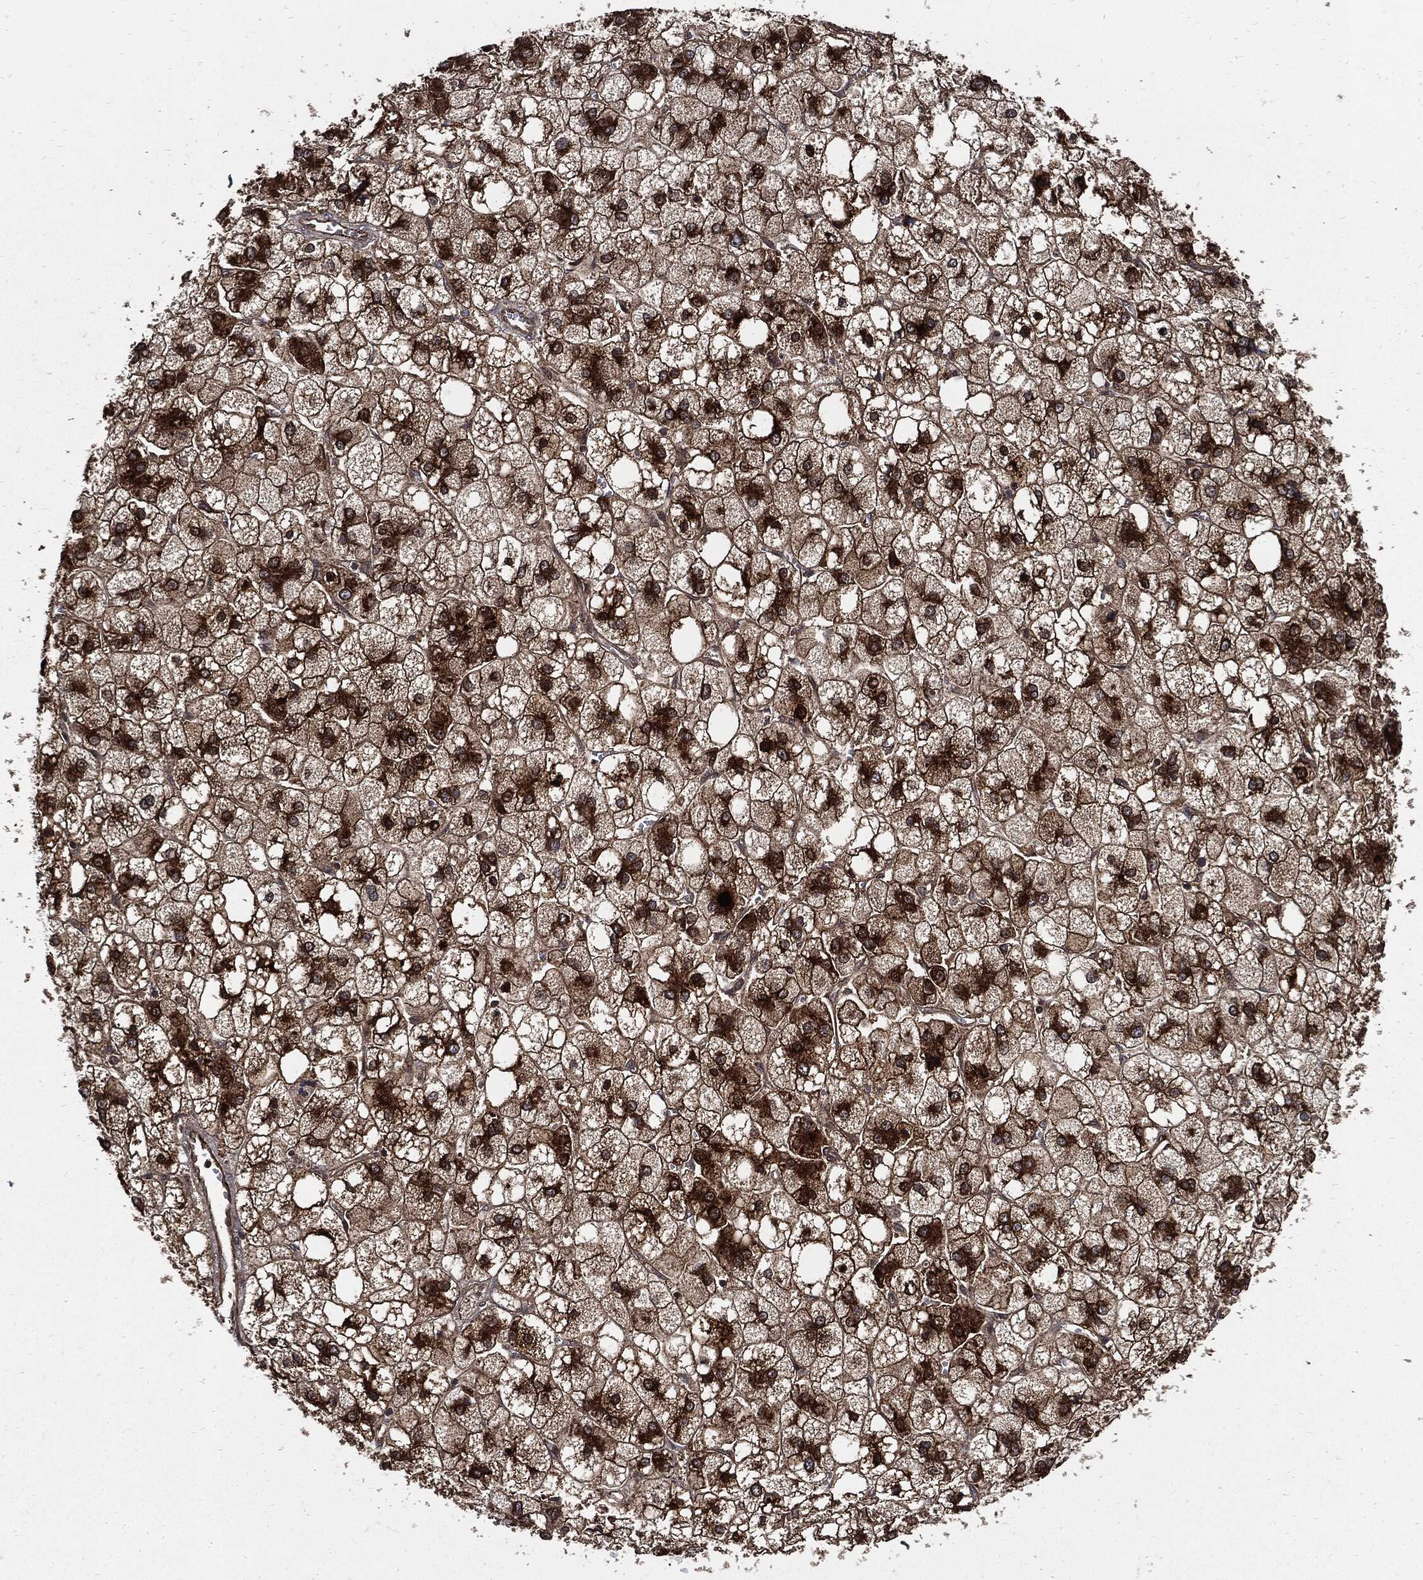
{"staining": {"intensity": "strong", "quantity": ">75%", "location": "cytoplasmic/membranous"}, "tissue": "liver cancer", "cell_type": "Tumor cells", "image_type": "cancer", "snomed": [{"axis": "morphology", "description": "Carcinoma, Hepatocellular, NOS"}, {"axis": "topography", "description": "Liver"}], "caption": "Human liver cancer stained with a protein marker exhibits strong staining in tumor cells.", "gene": "CLU", "patient": {"sex": "male", "age": 73}}